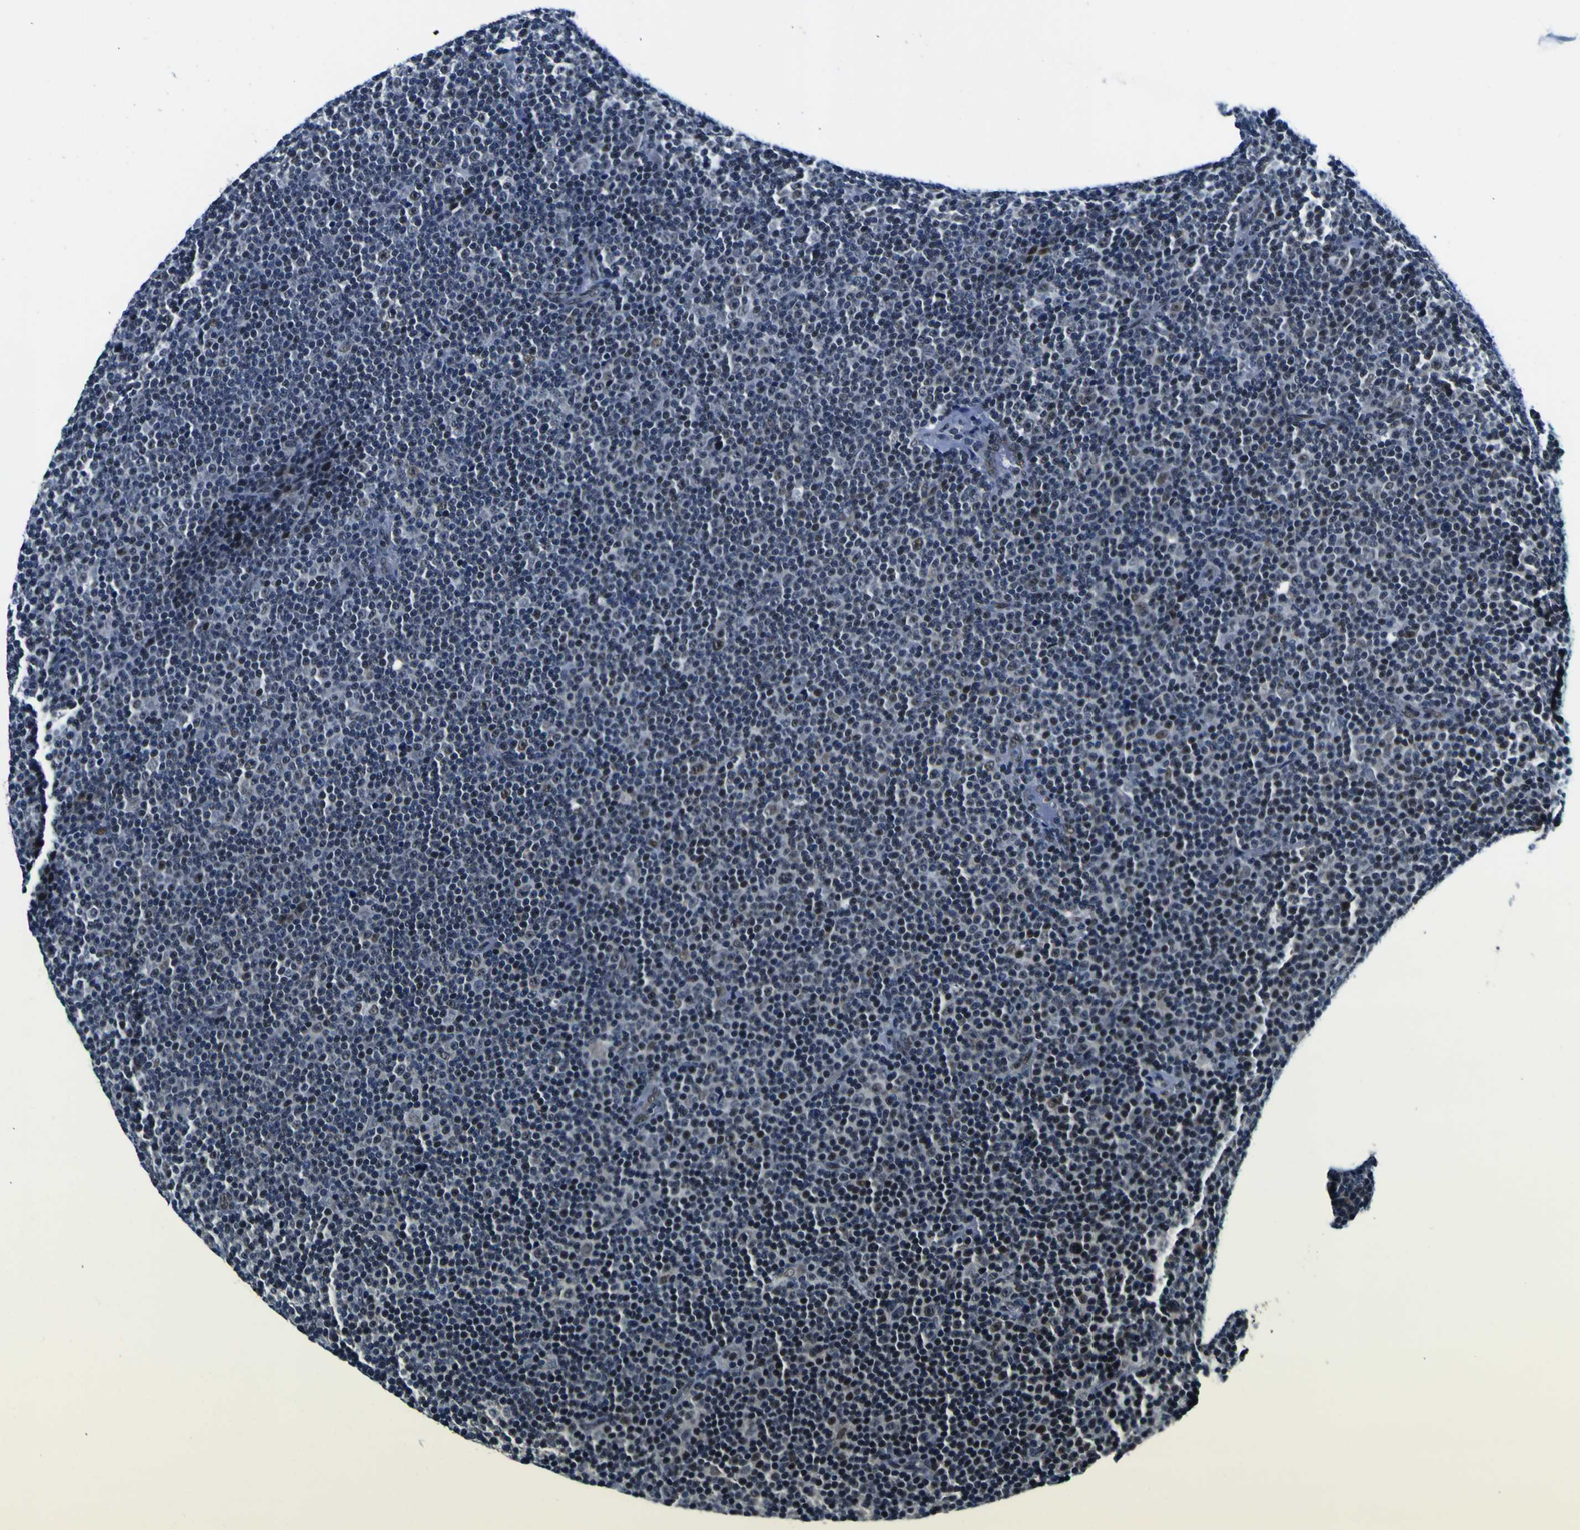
{"staining": {"intensity": "negative", "quantity": "none", "location": "none"}, "tissue": "lymphoma", "cell_type": "Tumor cells", "image_type": "cancer", "snomed": [{"axis": "morphology", "description": "Malignant lymphoma, non-Hodgkin's type, Low grade"}, {"axis": "topography", "description": "Lymph node"}], "caption": "This is an immunohistochemistry (IHC) histopathology image of human low-grade malignant lymphoma, non-Hodgkin's type. There is no expression in tumor cells.", "gene": "CUL4B", "patient": {"sex": "female", "age": 67}}